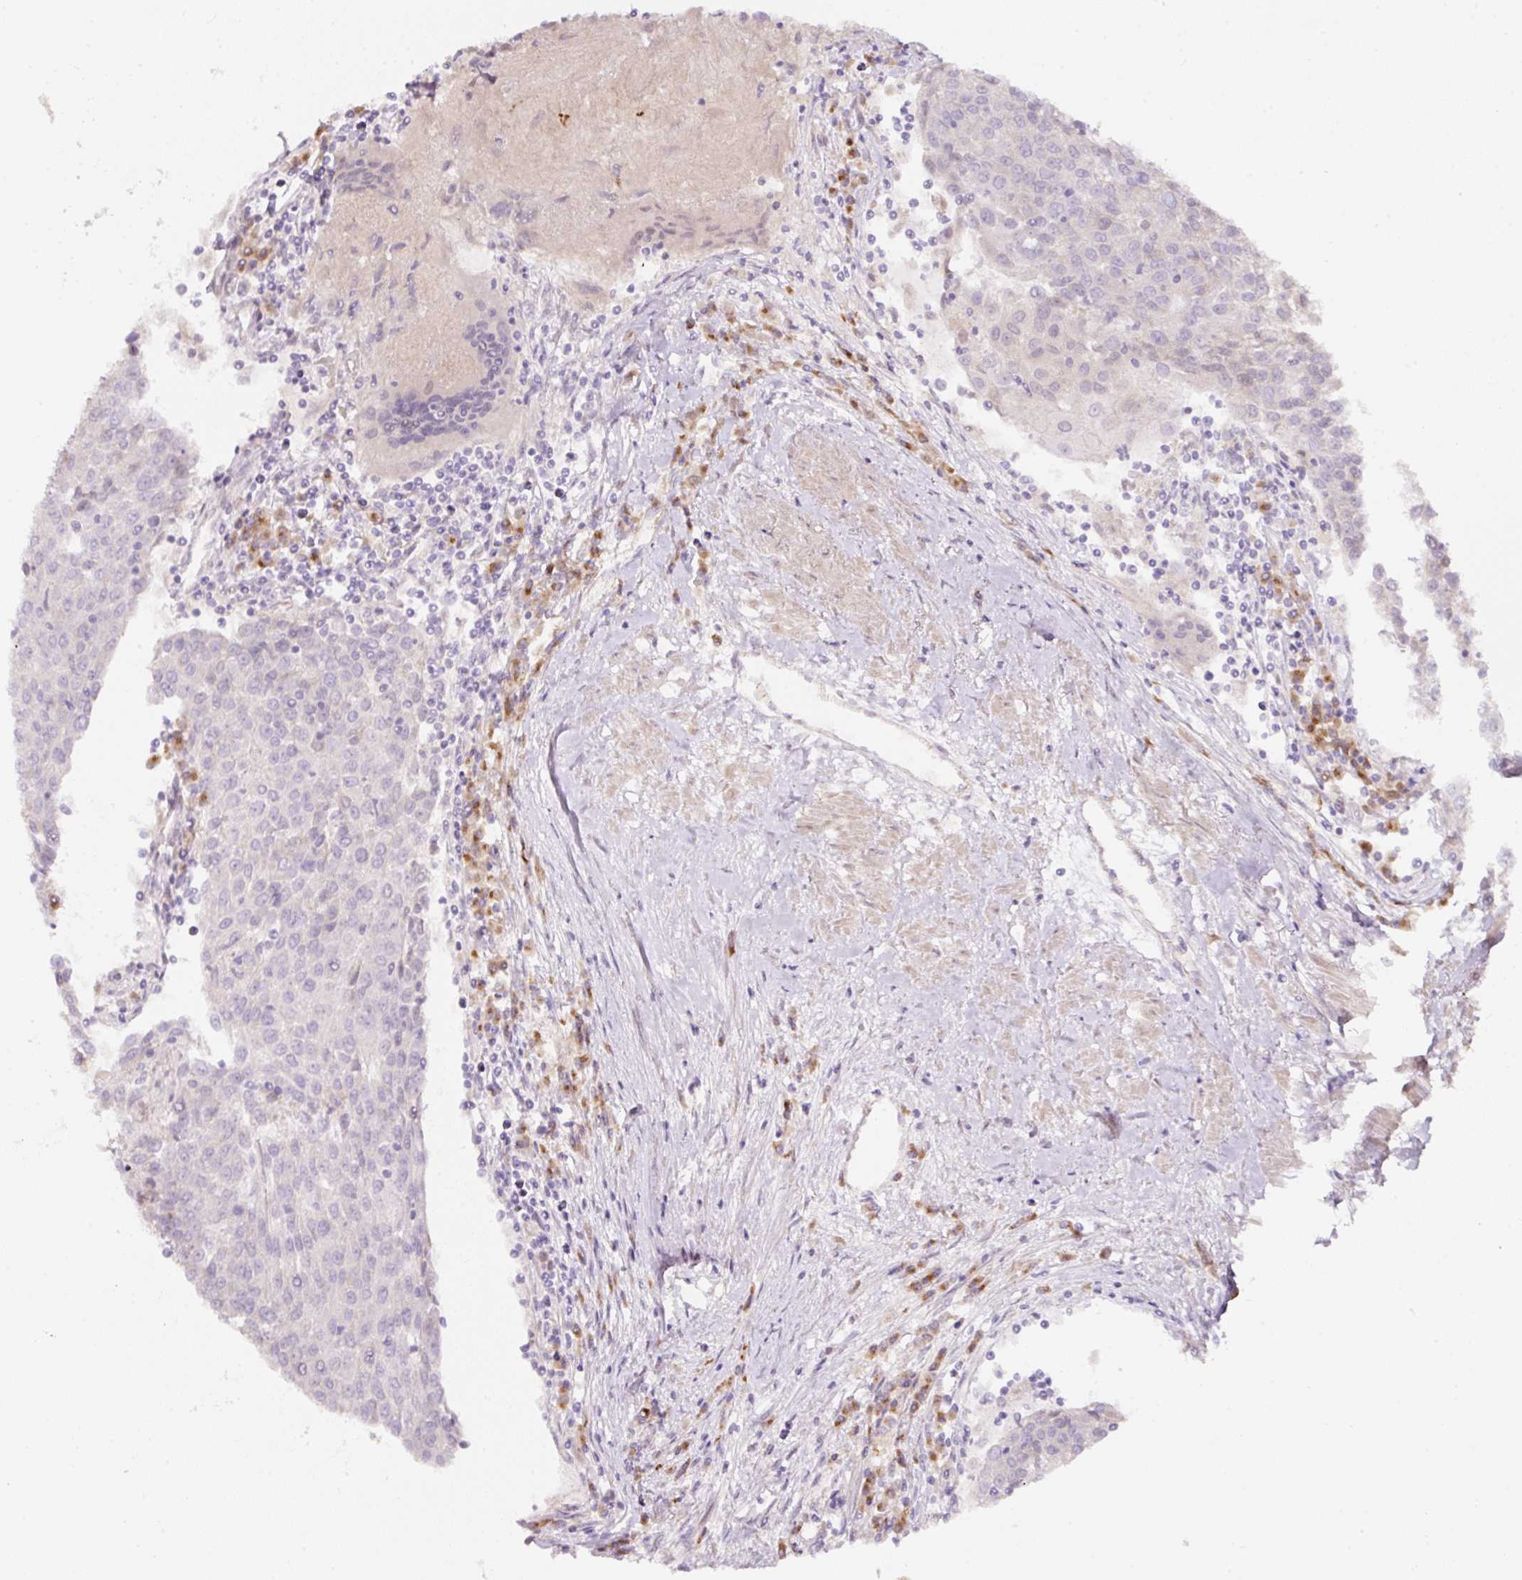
{"staining": {"intensity": "negative", "quantity": "none", "location": "none"}, "tissue": "urothelial cancer", "cell_type": "Tumor cells", "image_type": "cancer", "snomed": [{"axis": "morphology", "description": "Urothelial carcinoma, High grade"}, {"axis": "topography", "description": "Urinary bladder"}], "caption": "Urothelial carcinoma (high-grade) stained for a protein using immunohistochemistry (IHC) displays no staining tumor cells.", "gene": "NBPF11", "patient": {"sex": "female", "age": 85}}